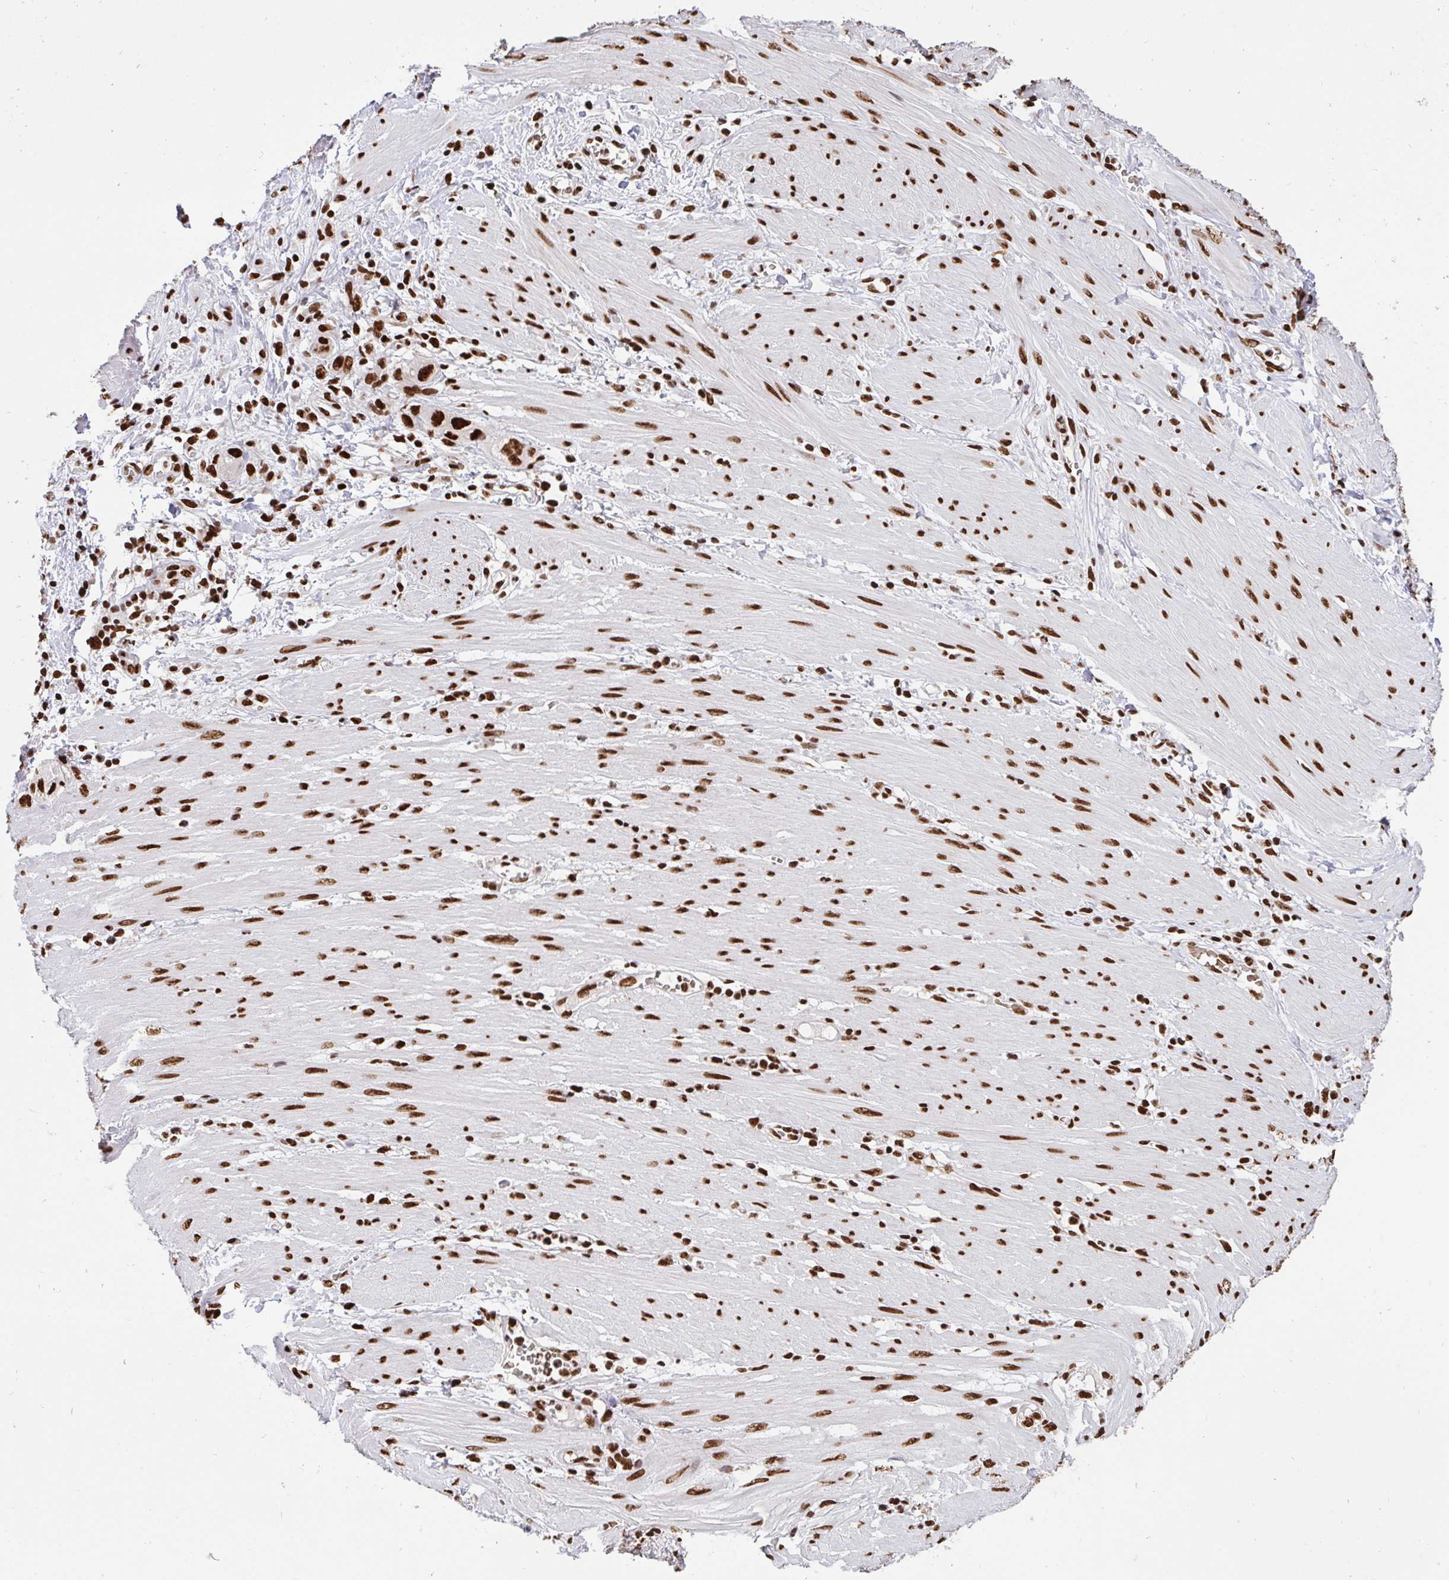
{"staining": {"intensity": "strong", "quantity": ">75%", "location": "nuclear"}, "tissue": "stomach cancer", "cell_type": "Tumor cells", "image_type": "cancer", "snomed": [{"axis": "morphology", "description": "Adenocarcinoma, NOS"}, {"axis": "topography", "description": "Stomach"}, {"axis": "topography", "description": "Stomach, lower"}], "caption": "Tumor cells demonstrate high levels of strong nuclear staining in about >75% of cells in human stomach cancer.", "gene": "HNRNPL", "patient": {"sex": "female", "age": 48}}